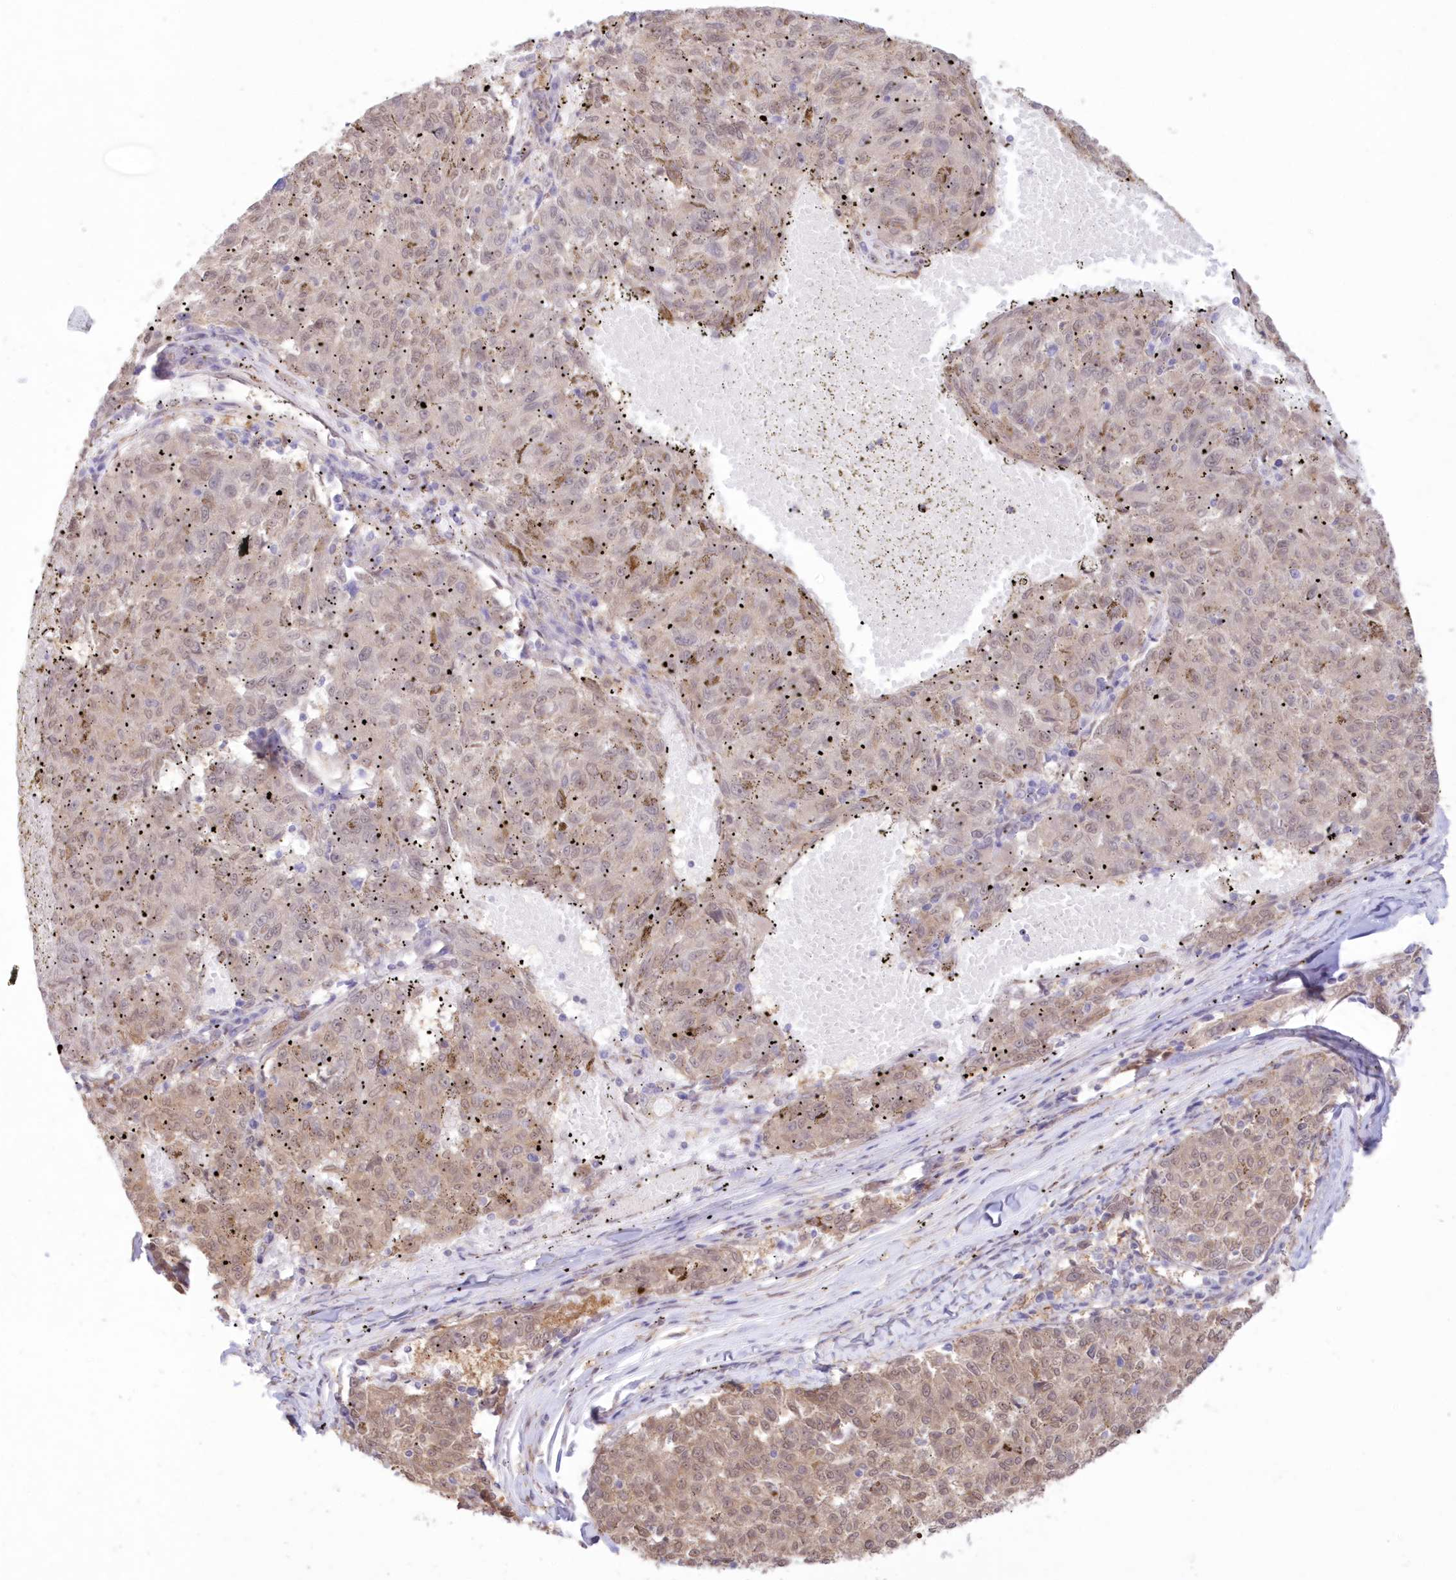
{"staining": {"intensity": "weak", "quantity": ">75%", "location": "cytoplasmic/membranous,nuclear"}, "tissue": "melanoma", "cell_type": "Tumor cells", "image_type": "cancer", "snomed": [{"axis": "morphology", "description": "Malignant melanoma, NOS"}, {"axis": "topography", "description": "Skin"}], "caption": "A brown stain shows weak cytoplasmic/membranous and nuclear positivity of a protein in human malignant melanoma tumor cells. The staining was performed using DAB to visualize the protein expression in brown, while the nuclei were stained in blue with hematoxylin (Magnification: 20x).", "gene": "RNPEP", "patient": {"sex": "female", "age": 72}}